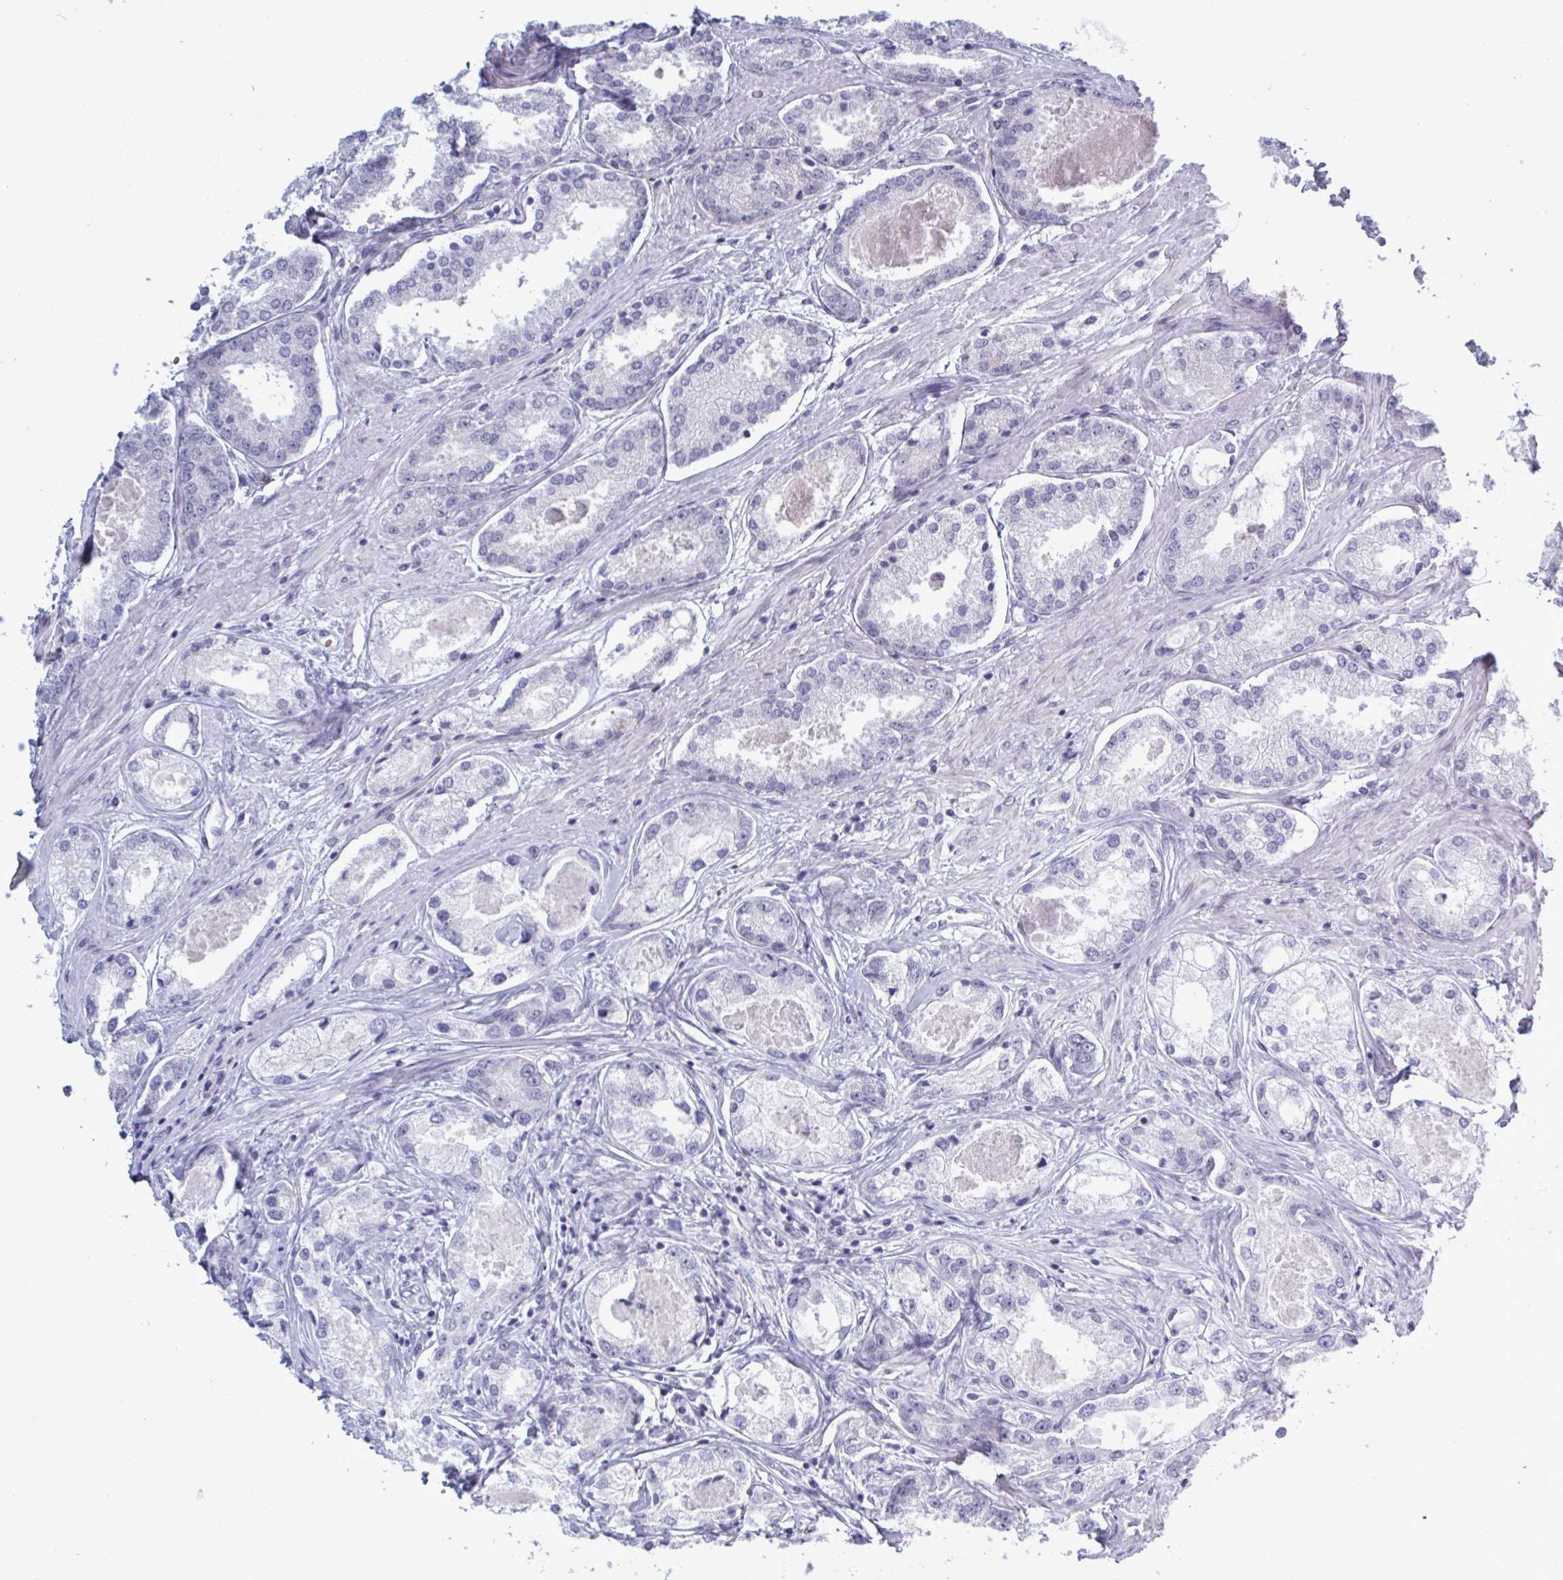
{"staining": {"intensity": "negative", "quantity": "none", "location": "none"}, "tissue": "prostate cancer", "cell_type": "Tumor cells", "image_type": "cancer", "snomed": [{"axis": "morphology", "description": "Adenocarcinoma, Low grade"}, {"axis": "topography", "description": "Prostate"}], "caption": "The micrograph shows no significant staining in tumor cells of prostate low-grade adenocarcinoma.", "gene": "HSD11B2", "patient": {"sex": "male", "age": 68}}